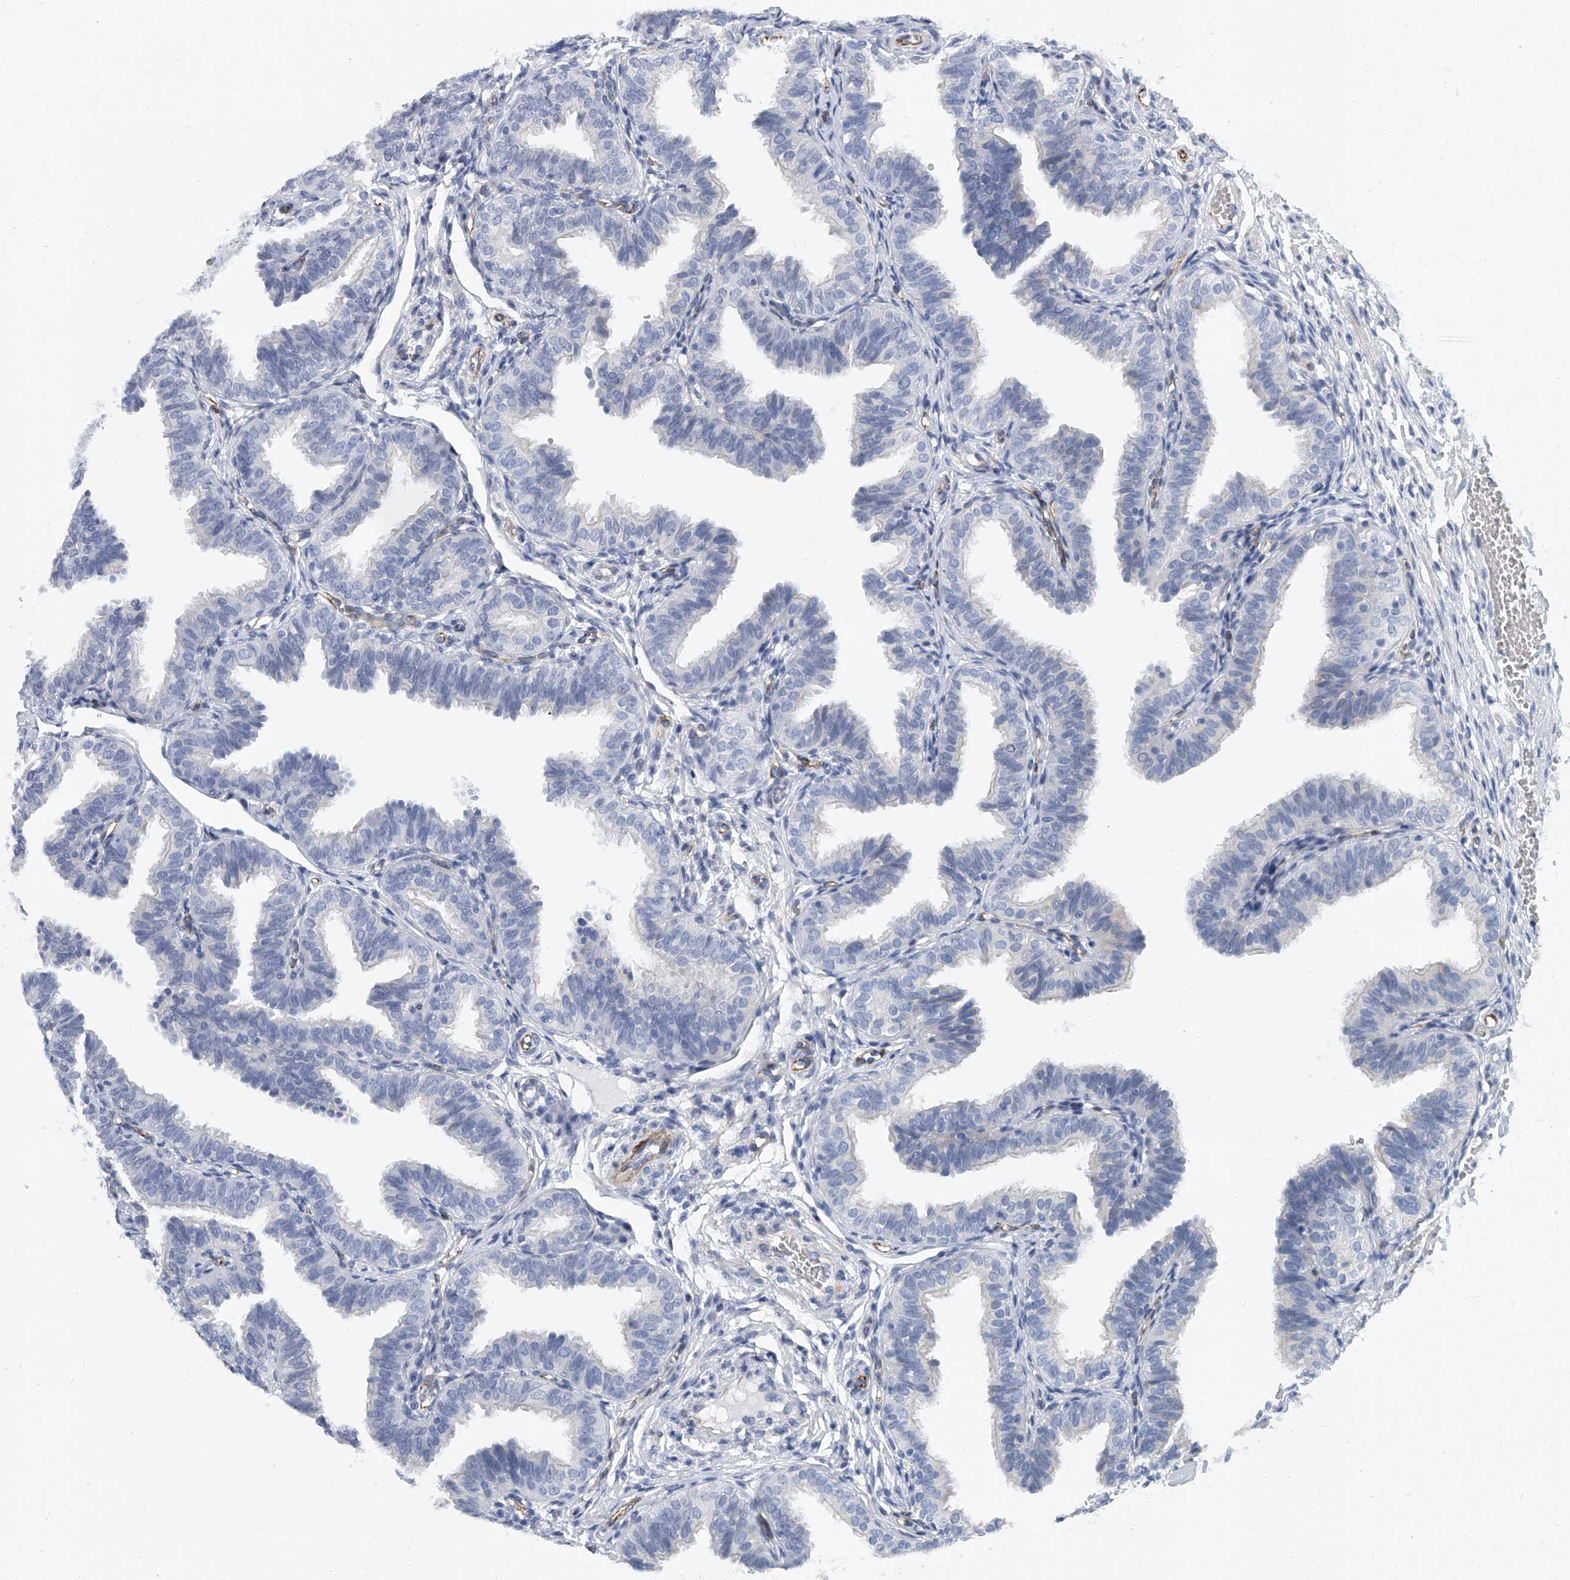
{"staining": {"intensity": "negative", "quantity": "none", "location": "none"}, "tissue": "fallopian tube", "cell_type": "Glandular cells", "image_type": "normal", "snomed": [{"axis": "morphology", "description": "Normal tissue, NOS"}, {"axis": "topography", "description": "Fallopian tube"}], "caption": "Protein analysis of benign fallopian tube shows no significant positivity in glandular cells.", "gene": "KIRREL1", "patient": {"sex": "female", "age": 35}}